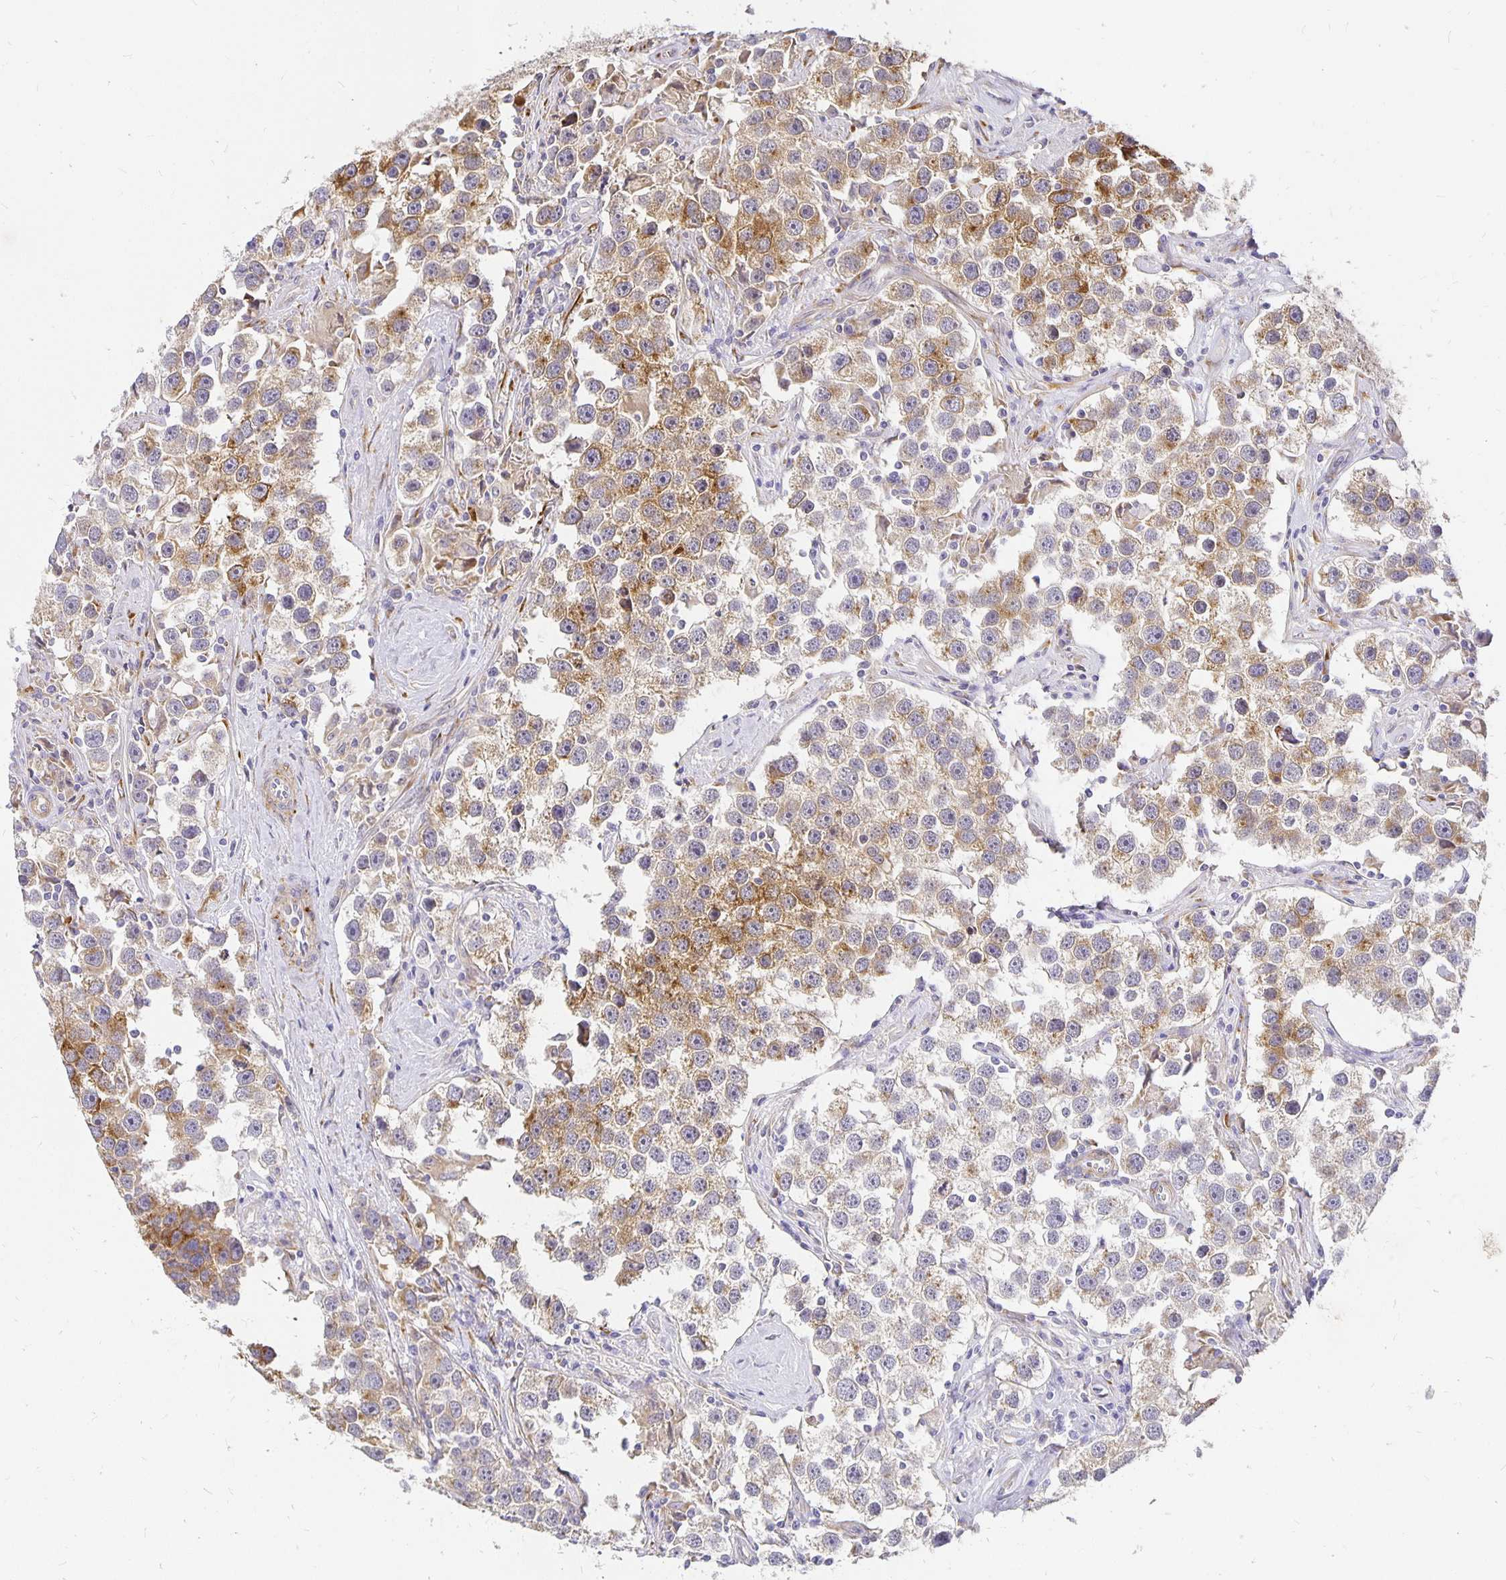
{"staining": {"intensity": "moderate", "quantity": ">75%", "location": "cytoplasmic/membranous"}, "tissue": "testis cancer", "cell_type": "Tumor cells", "image_type": "cancer", "snomed": [{"axis": "morphology", "description": "Seminoma, NOS"}, {"axis": "topography", "description": "Testis"}], "caption": "Protein expression analysis of testis cancer (seminoma) demonstrates moderate cytoplasmic/membranous positivity in approximately >75% of tumor cells. Nuclei are stained in blue.", "gene": "PLOD1", "patient": {"sex": "male", "age": 49}}